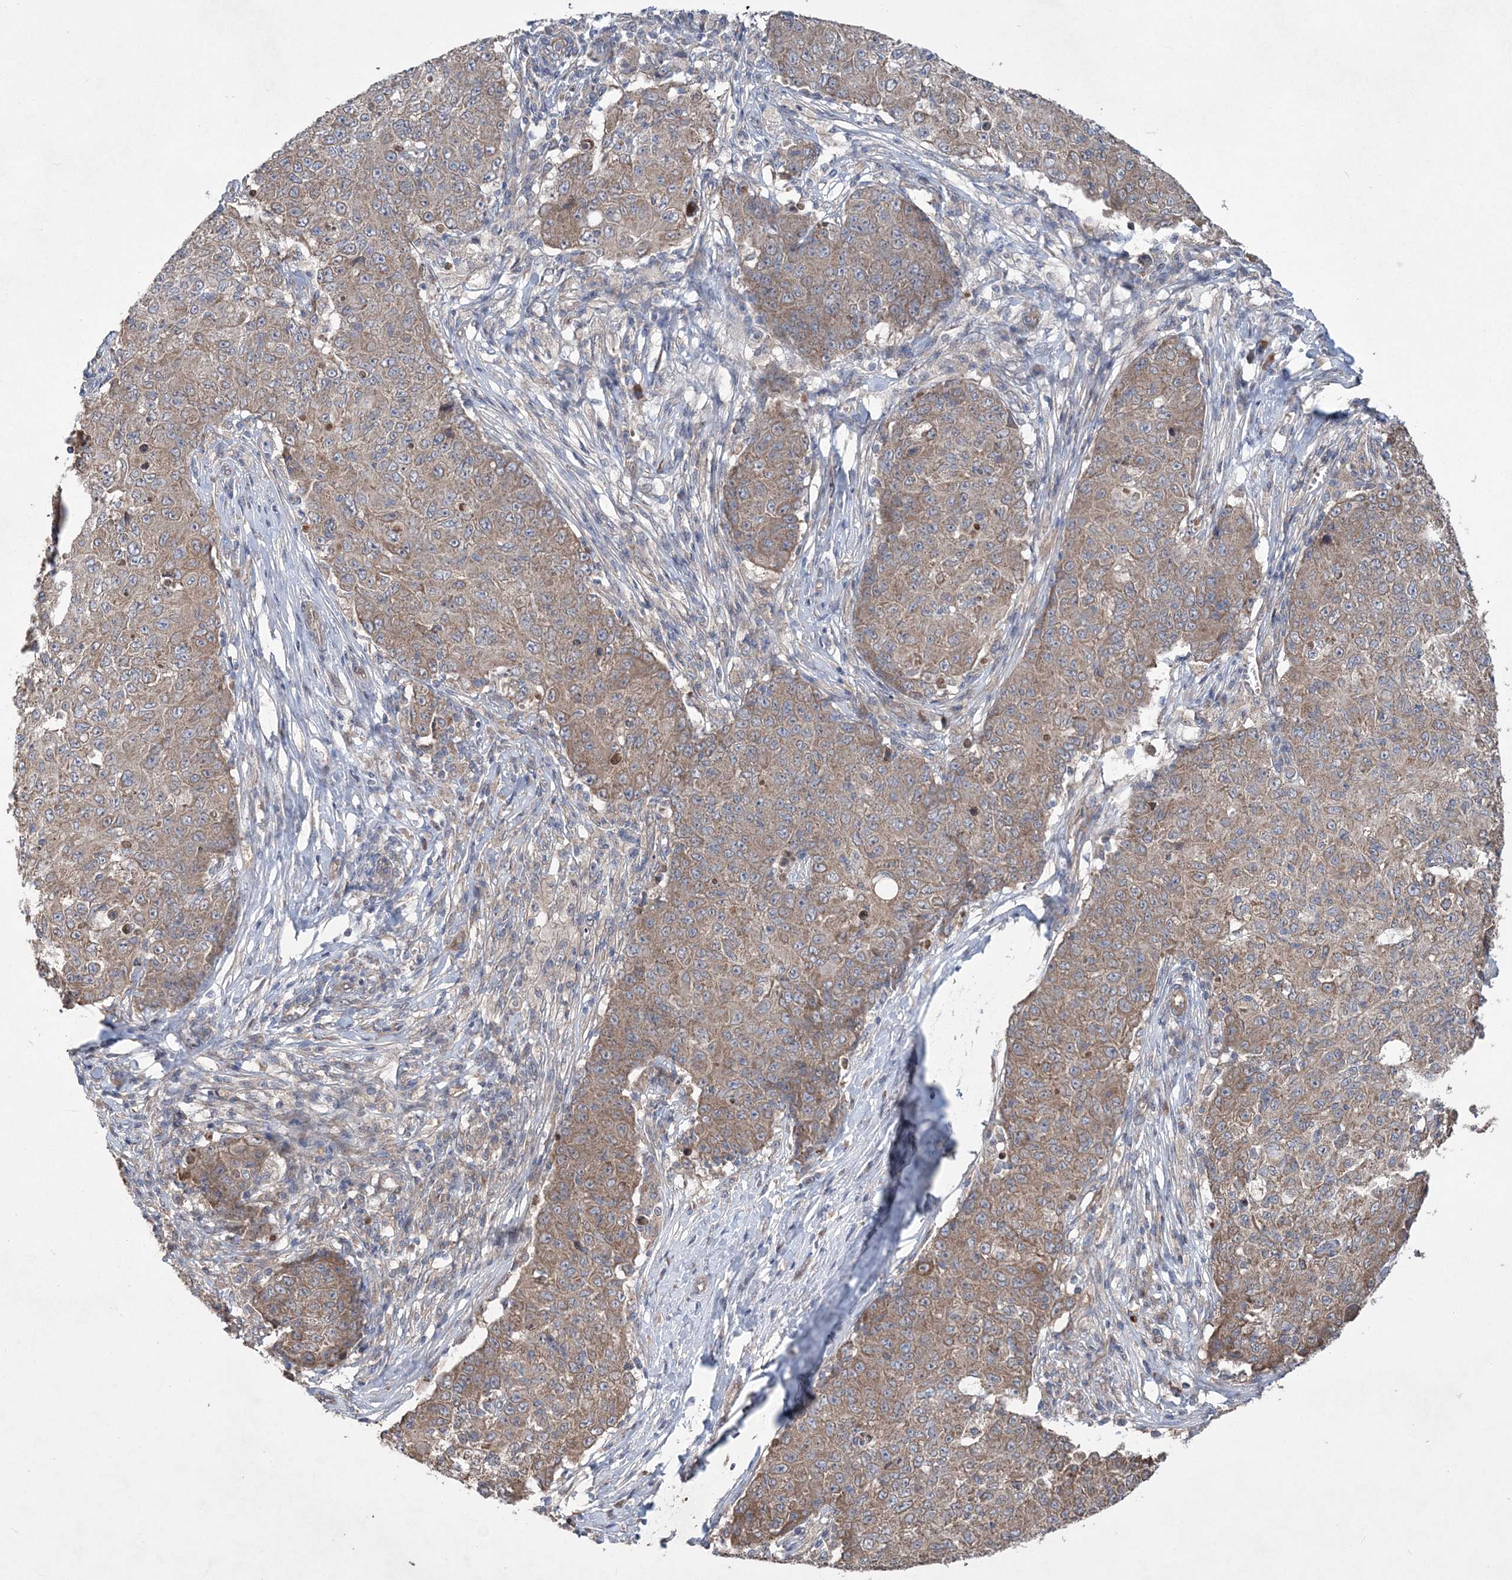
{"staining": {"intensity": "weak", "quantity": ">75%", "location": "cytoplasmic/membranous"}, "tissue": "ovarian cancer", "cell_type": "Tumor cells", "image_type": "cancer", "snomed": [{"axis": "morphology", "description": "Carcinoma, endometroid"}, {"axis": "topography", "description": "Ovary"}], "caption": "IHC micrograph of human endometroid carcinoma (ovarian) stained for a protein (brown), which exhibits low levels of weak cytoplasmic/membranous expression in approximately >75% of tumor cells.", "gene": "MTRF1L", "patient": {"sex": "female", "age": 42}}